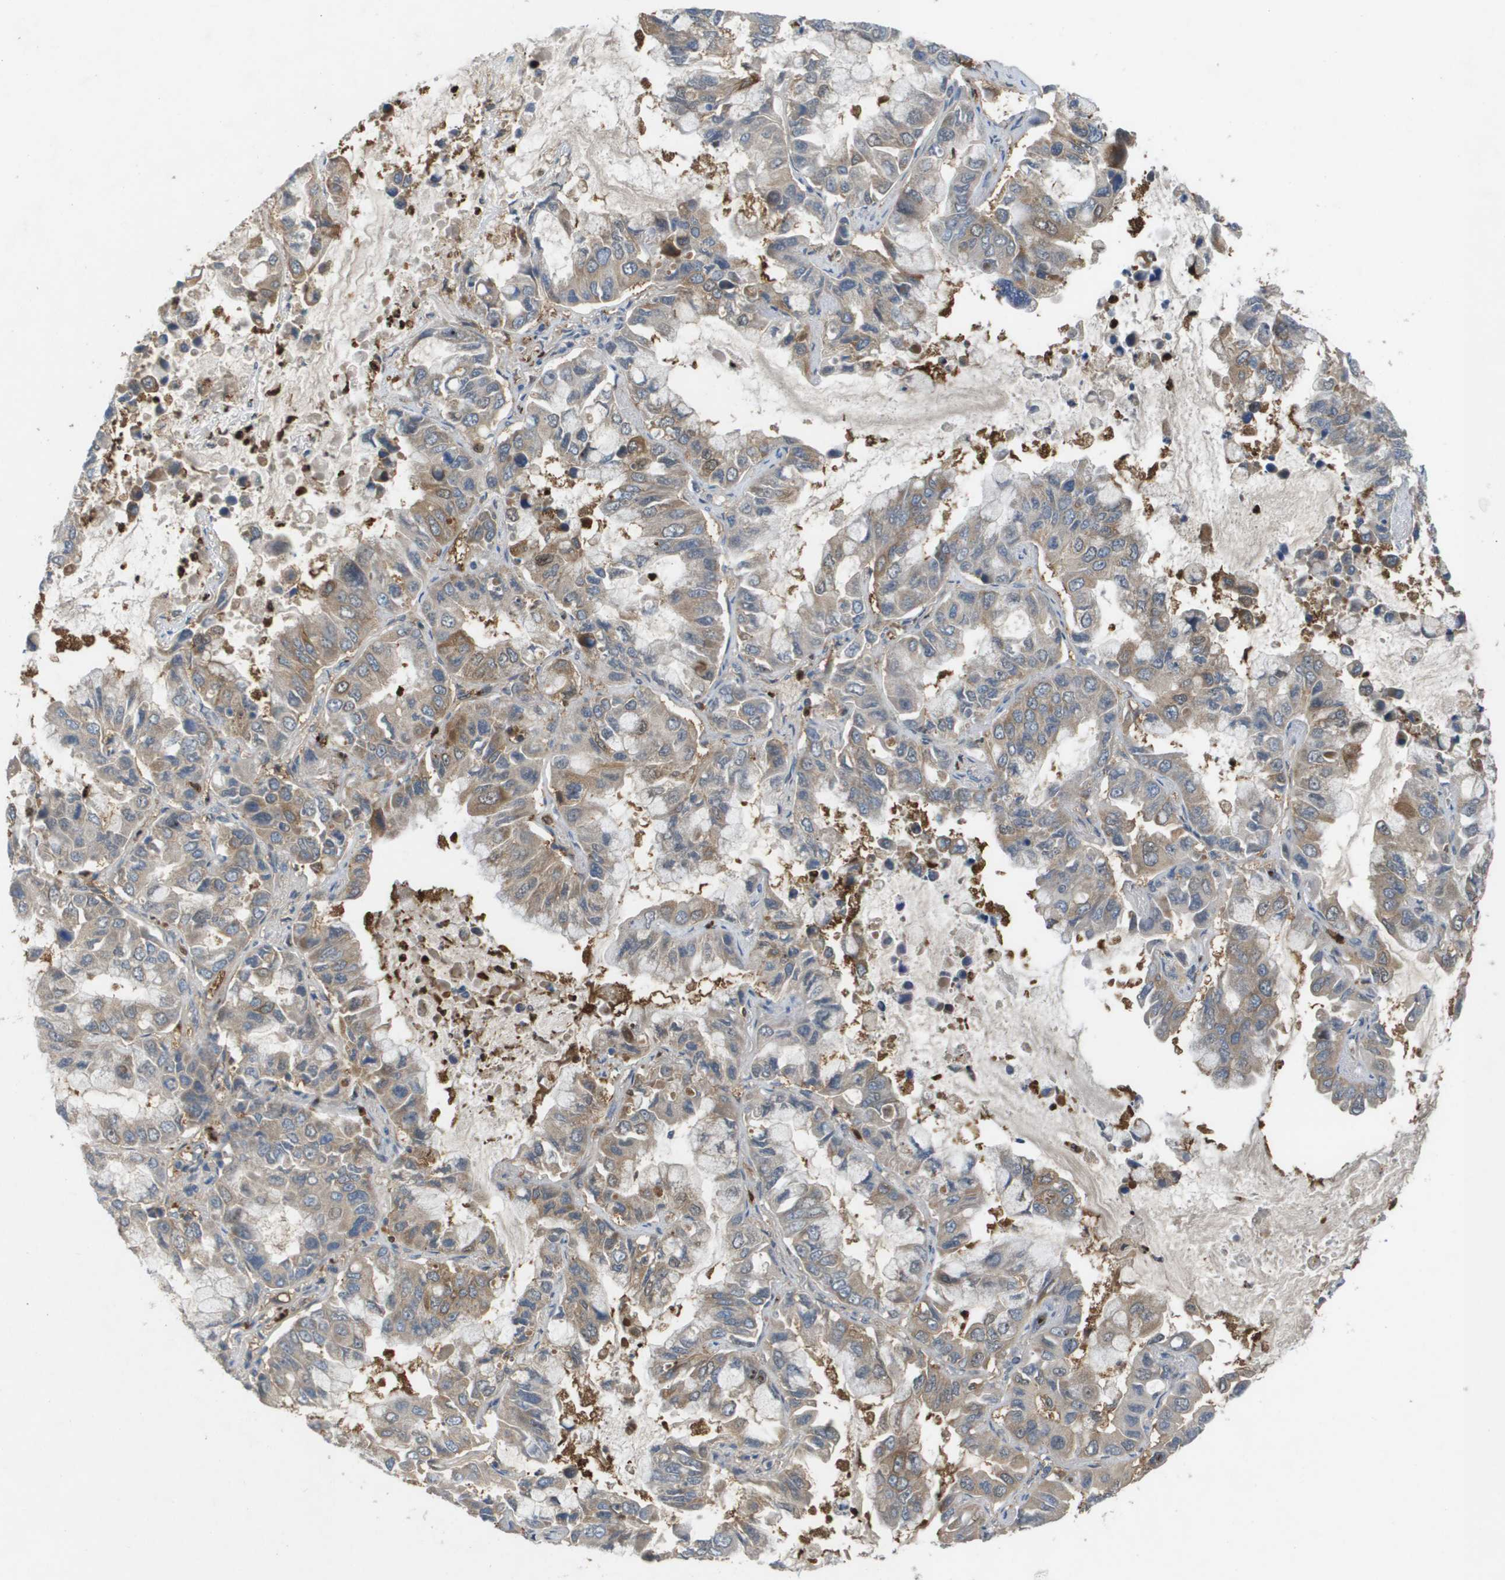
{"staining": {"intensity": "weak", "quantity": "25%-75%", "location": "cytoplasmic/membranous"}, "tissue": "lung cancer", "cell_type": "Tumor cells", "image_type": "cancer", "snomed": [{"axis": "morphology", "description": "Adenocarcinoma, NOS"}, {"axis": "topography", "description": "Lung"}], "caption": "Adenocarcinoma (lung) tissue reveals weak cytoplasmic/membranous expression in about 25%-75% of tumor cells, visualized by immunohistochemistry.", "gene": "PALD1", "patient": {"sex": "male", "age": 64}}